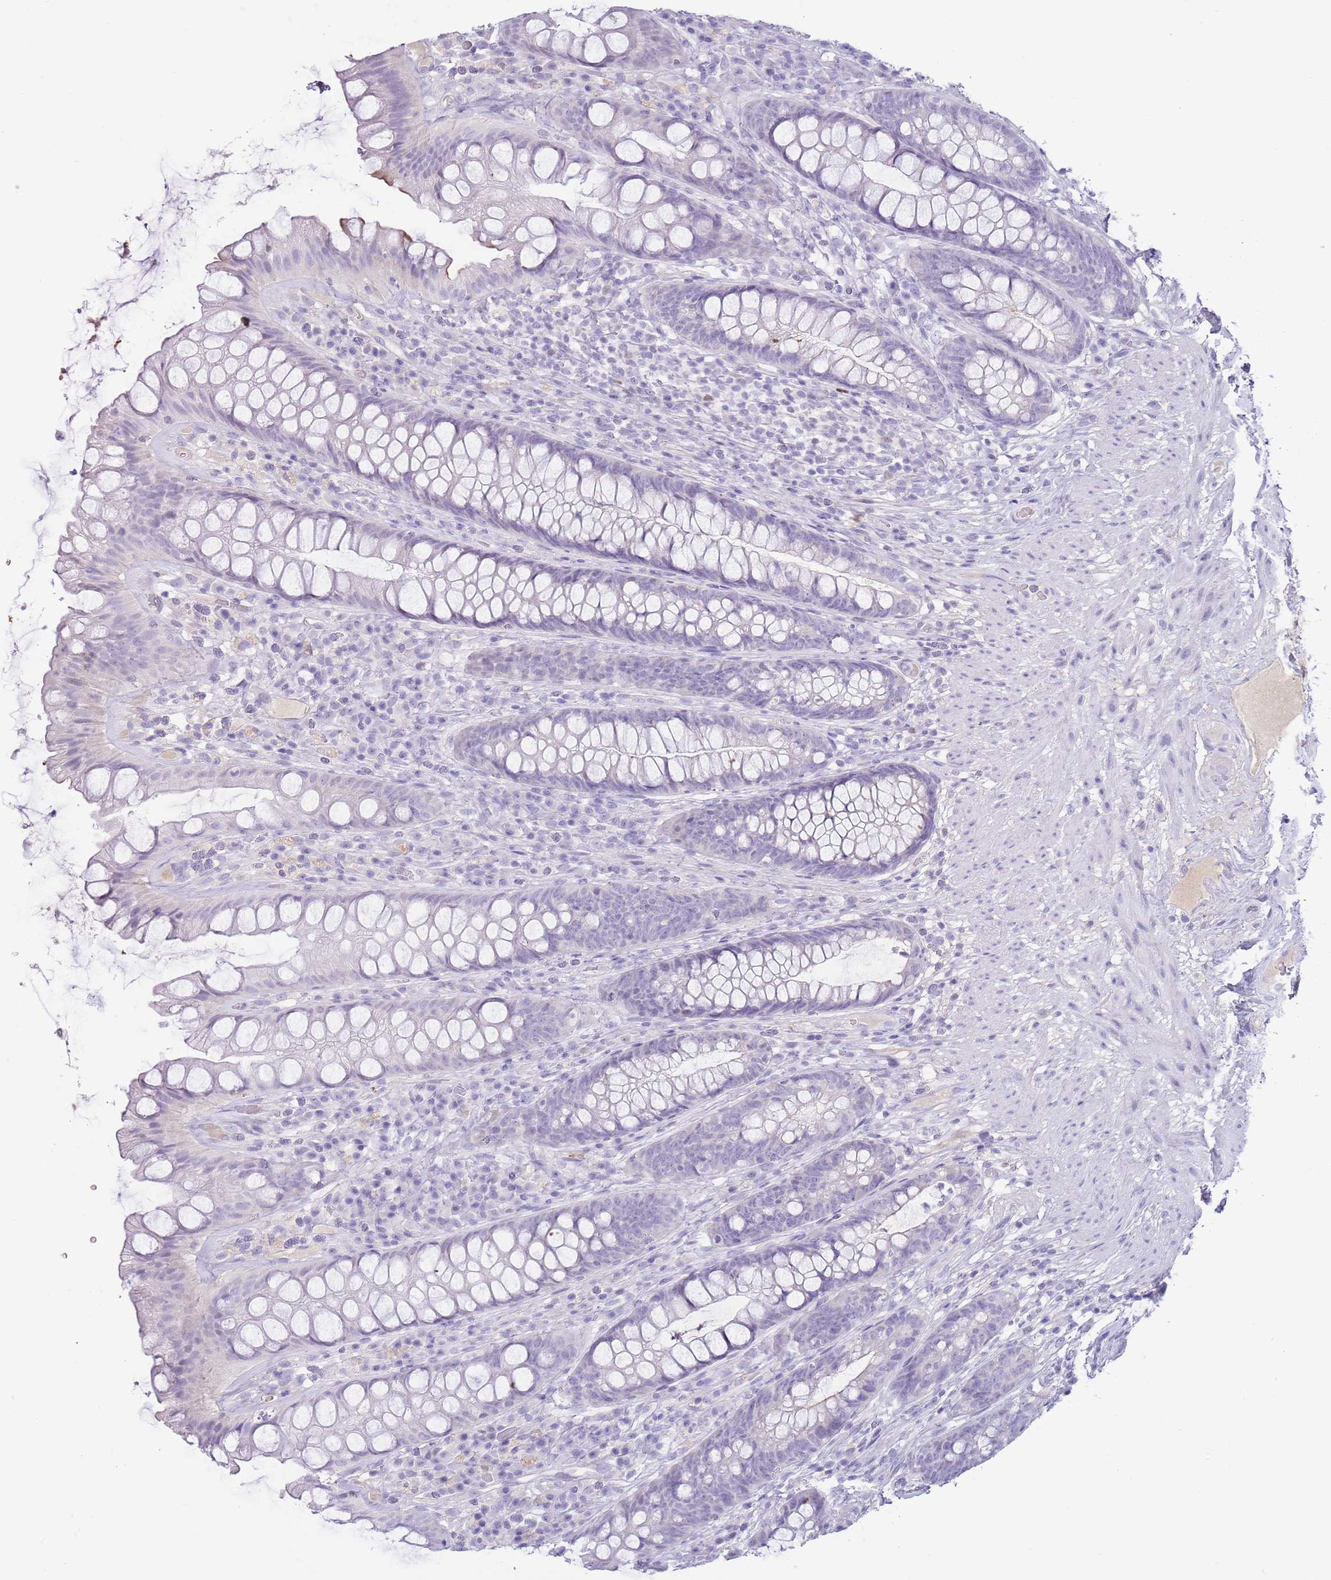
{"staining": {"intensity": "negative", "quantity": "none", "location": "none"}, "tissue": "rectum", "cell_type": "Glandular cells", "image_type": "normal", "snomed": [{"axis": "morphology", "description": "Normal tissue, NOS"}, {"axis": "topography", "description": "Rectum"}], "caption": "Histopathology image shows no significant protein positivity in glandular cells of normal rectum. The staining is performed using DAB brown chromogen with nuclei counter-stained in using hematoxylin.", "gene": "TOX2", "patient": {"sex": "male", "age": 74}}